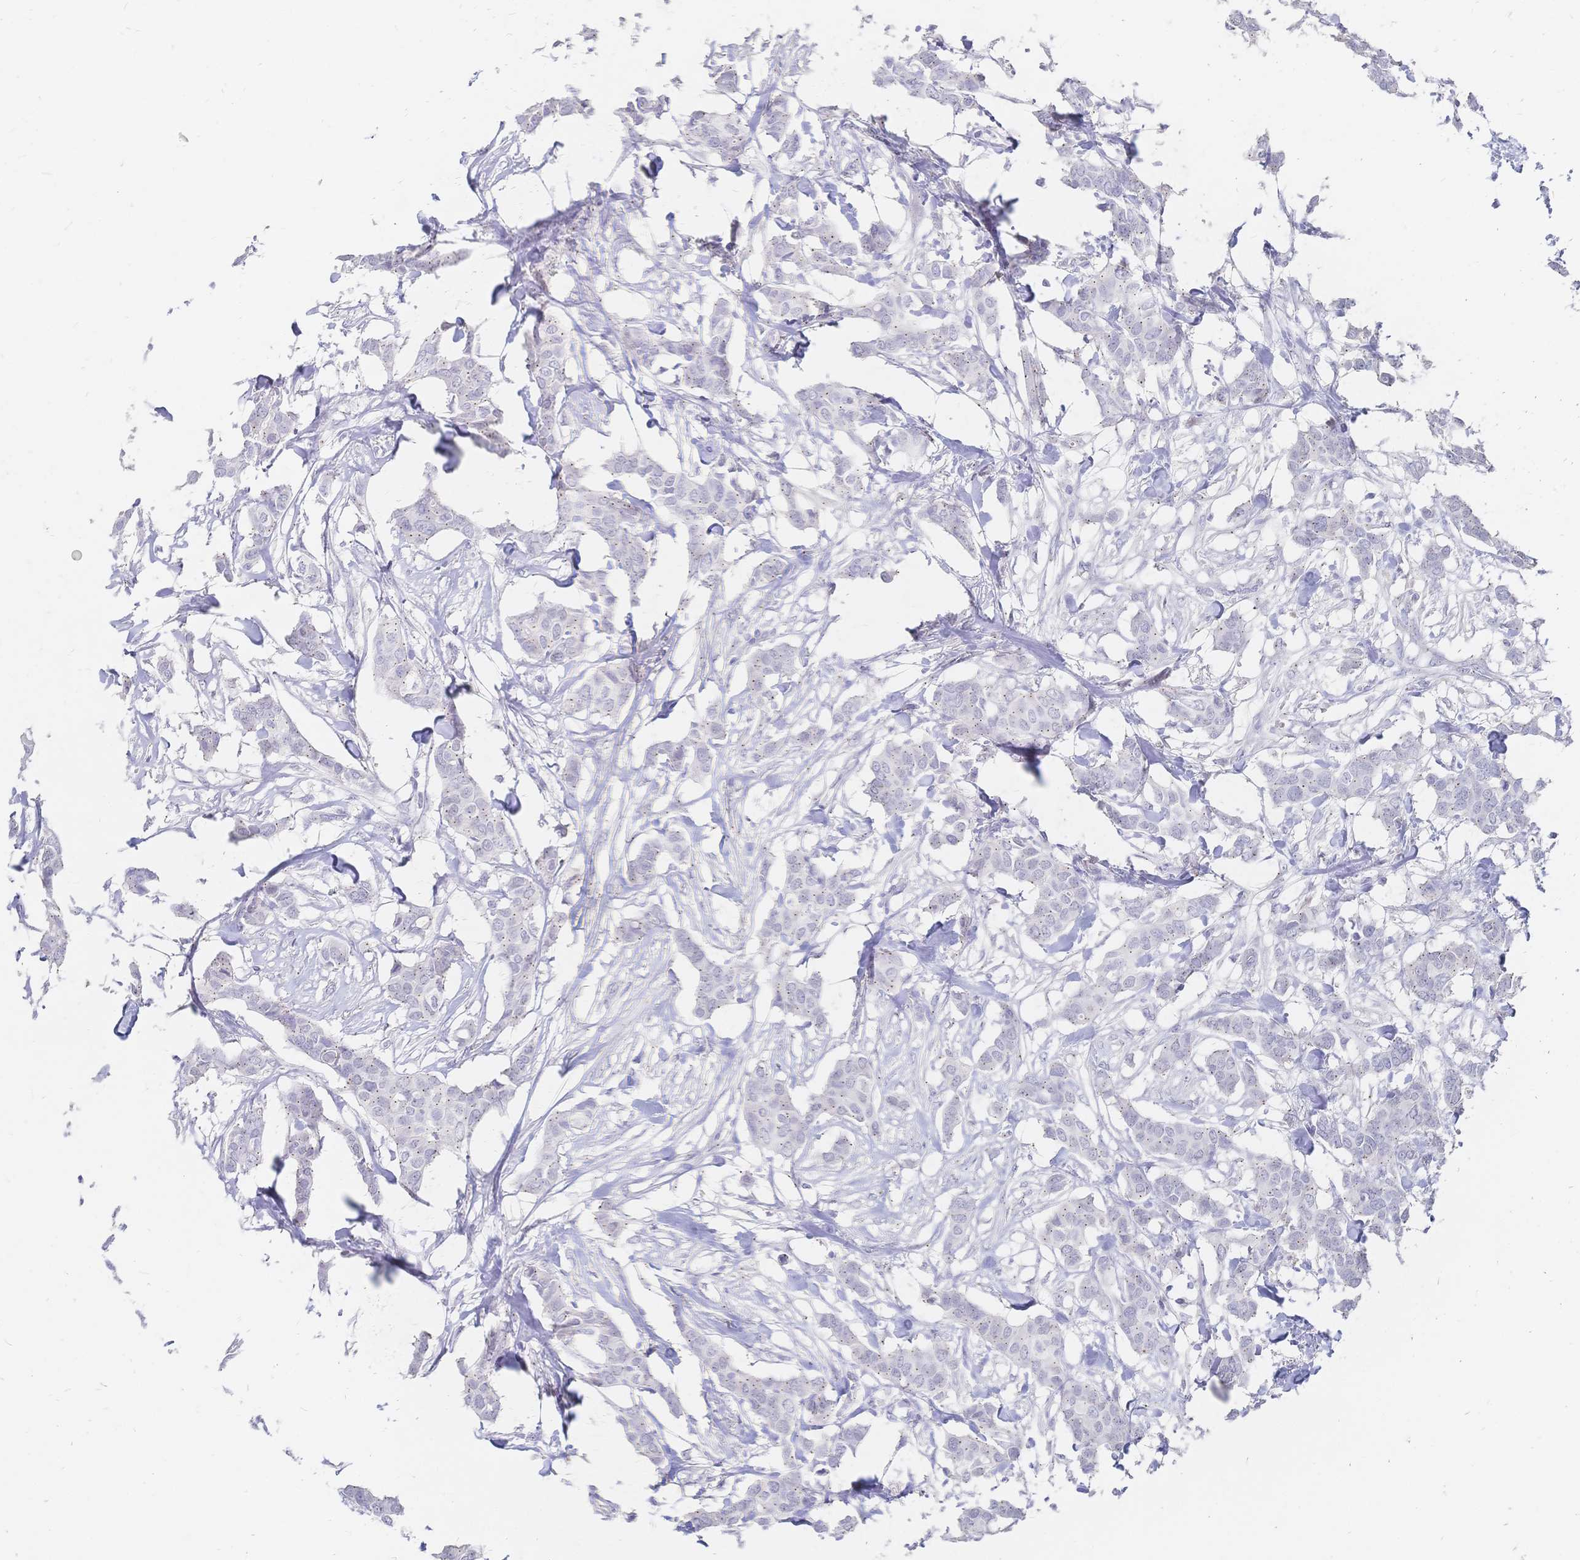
{"staining": {"intensity": "negative", "quantity": "none", "location": "none"}, "tissue": "breast cancer", "cell_type": "Tumor cells", "image_type": "cancer", "snomed": [{"axis": "morphology", "description": "Duct carcinoma"}, {"axis": "topography", "description": "Breast"}], "caption": "High magnification brightfield microscopy of invasive ductal carcinoma (breast) stained with DAB (brown) and counterstained with hematoxylin (blue): tumor cells show no significant positivity.", "gene": "PSORS1C2", "patient": {"sex": "female", "age": 62}}